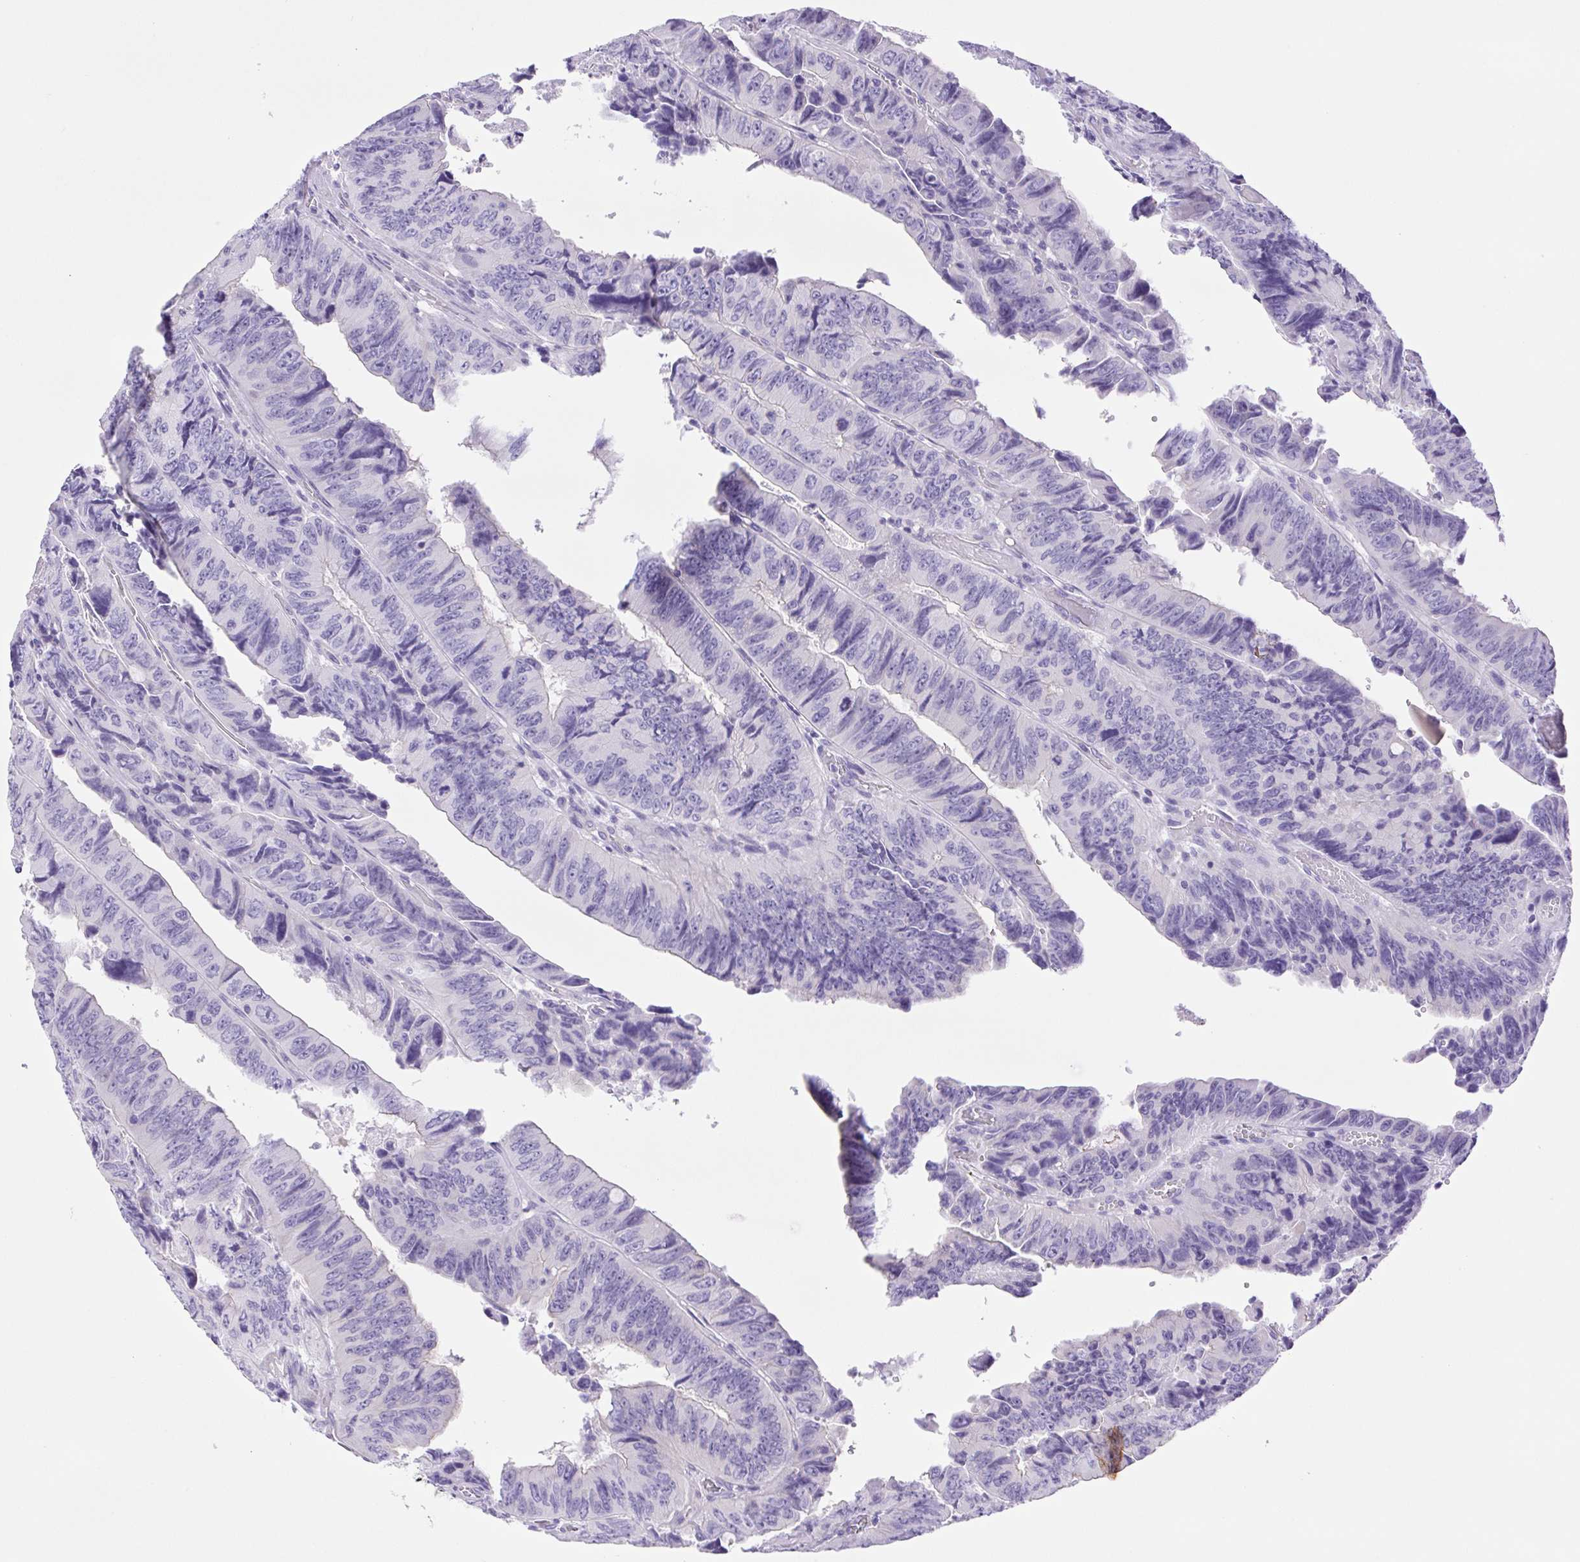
{"staining": {"intensity": "negative", "quantity": "none", "location": "none"}, "tissue": "colorectal cancer", "cell_type": "Tumor cells", "image_type": "cancer", "snomed": [{"axis": "morphology", "description": "Adenocarcinoma, NOS"}, {"axis": "topography", "description": "Colon"}], "caption": "The histopathology image displays no staining of tumor cells in colorectal cancer (adenocarcinoma).", "gene": "CDSN", "patient": {"sex": "female", "age": 84}}